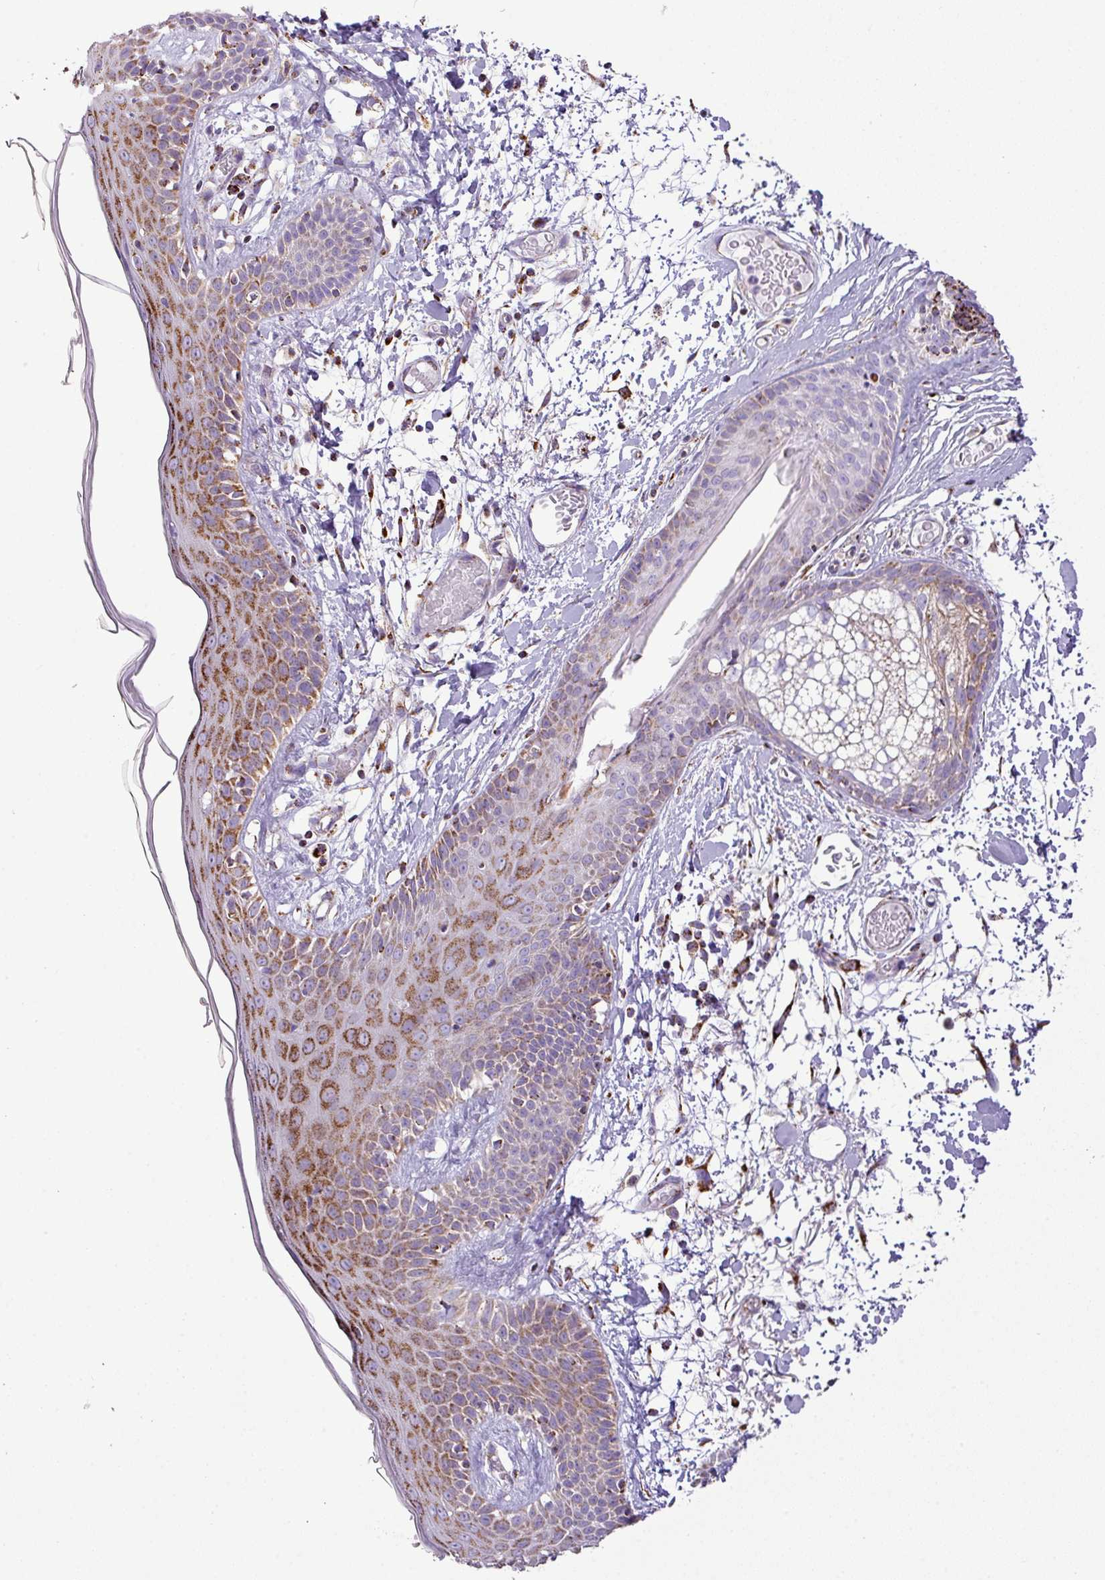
{"staining": {"intensity": "moderate", "quantity": ">75%", "location": "cytoplasmic/membranous"}, "tissue": "skin", "cell_type": "Fibroblasts", "image_type": "normal", "snomed": [{"axis": "morphology", "description": "Normal tissue, NOS"}, {"axis": "topography", "description": "Skin"}], "caption": "Protein analysis of benign skin reveals moderate cytoplasmic/membranous positivity in approximately >75% of fibroblasts.", "gene": "ZNF81", "patient": {"sex": "male", "age": 79}}